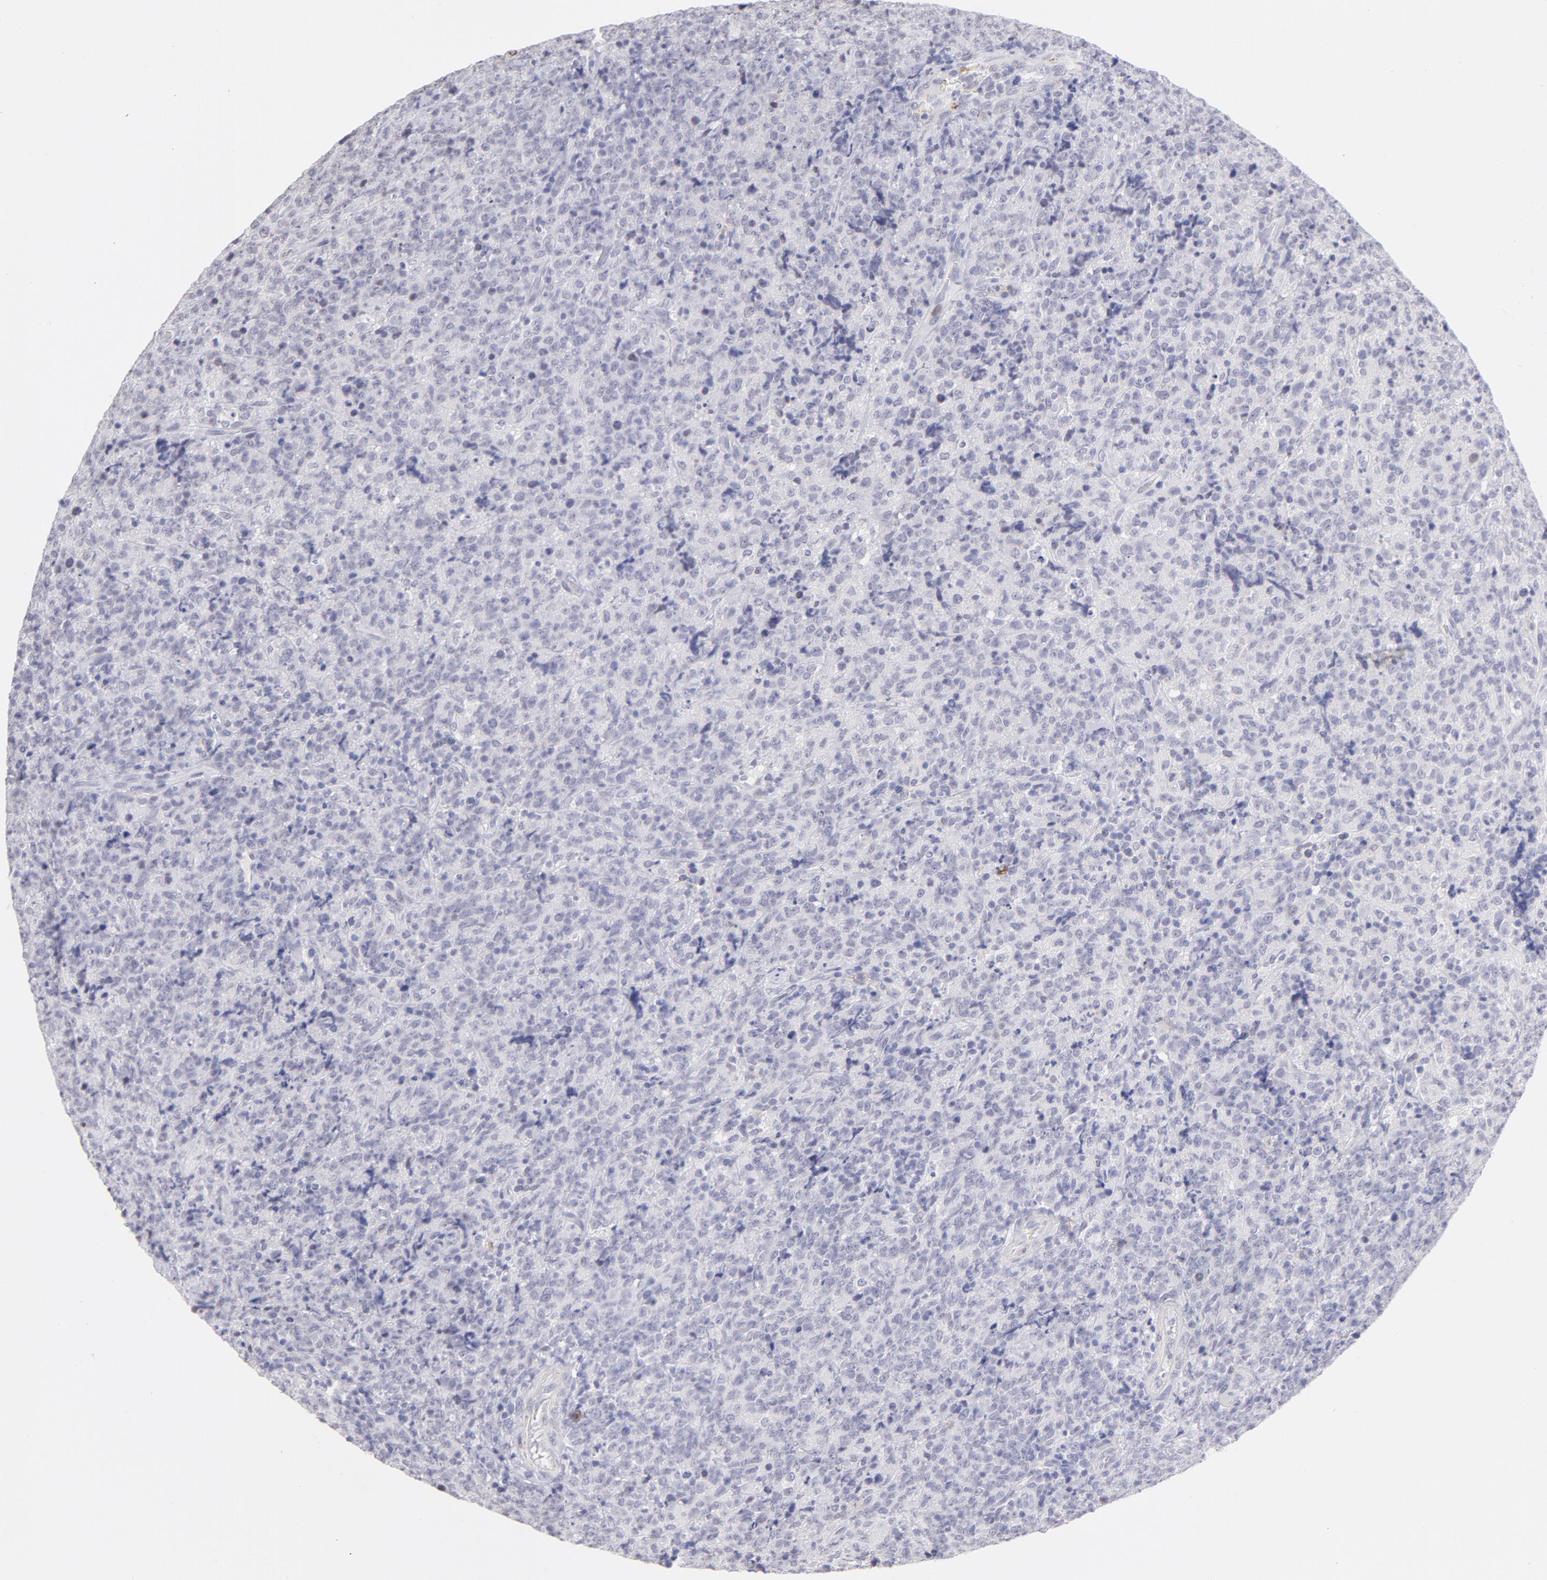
{"staining": {"intensity": "negative", "quantity": "none", "location": "none"}, "tissue": "lymphoma", "cell_type": "Tumor cells", "image_type": "cancer", "snomed": [{"axis": "morphology", "description": "Malignant lymphoma, non-Hodgkin's type, High grade"}, {"axis": "topography", "description": "Tonsil"}], "caption": "A histopathology image of high-grade malignant lymphoma, non-Hodgkin's type stained for a protein reveals no brown staining in tumor cells. (DAB IHC visualized using brightfield microscopy, high magnification).", "gene": "LTB4R", "patient": {"sex": "female", "age": 36}}